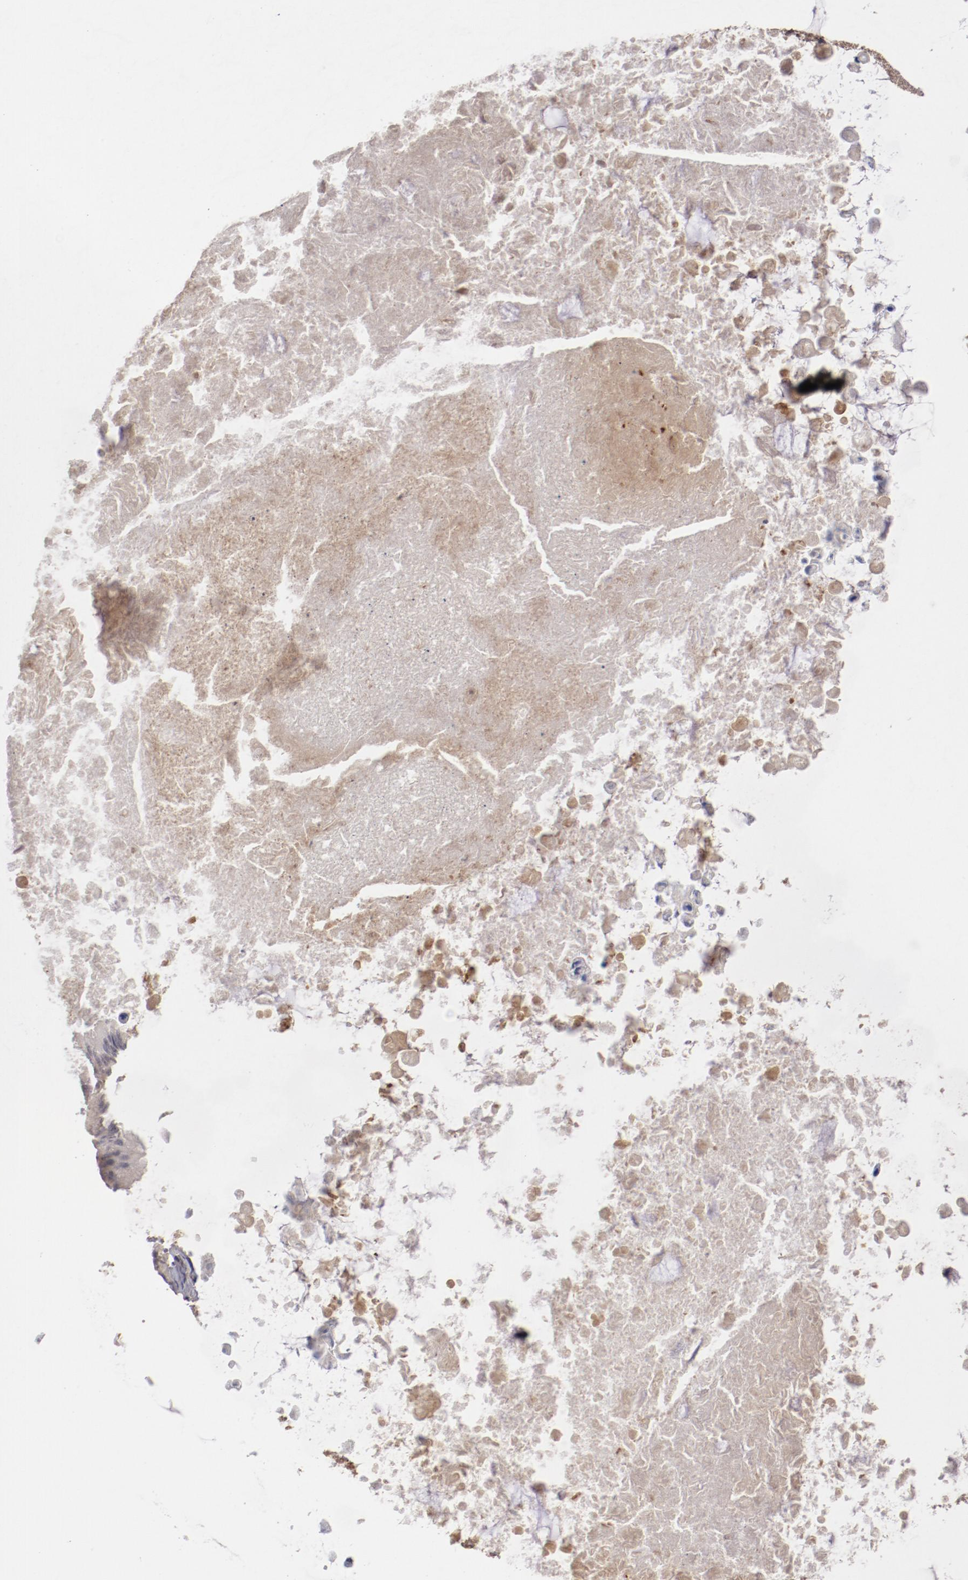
{"staining": {"intensity": "weak", "quantity": "<25%", "location": "cytoplasmic/membranous"}, "tissue": "ovarian cancer", "cell_type": "Tumor cells", "image_type": "cancer", "snomed": [{"axis": "morphology", "description": "Cystadenocarcinoma, mucinous, NOS"}, {"axis": "topography", "description": "Ovary"}], "caption": "Immunohistochemical staining of human ovarian cancer (mucinous cystadenocarcinoma) reveals no significant positivity in tumor cells. (DAB (3,3'-diaminobenzidine) IHC with hematoxylin counter stain).", "gene": "CP", "patient": {"sex": "female", "age": 37}}